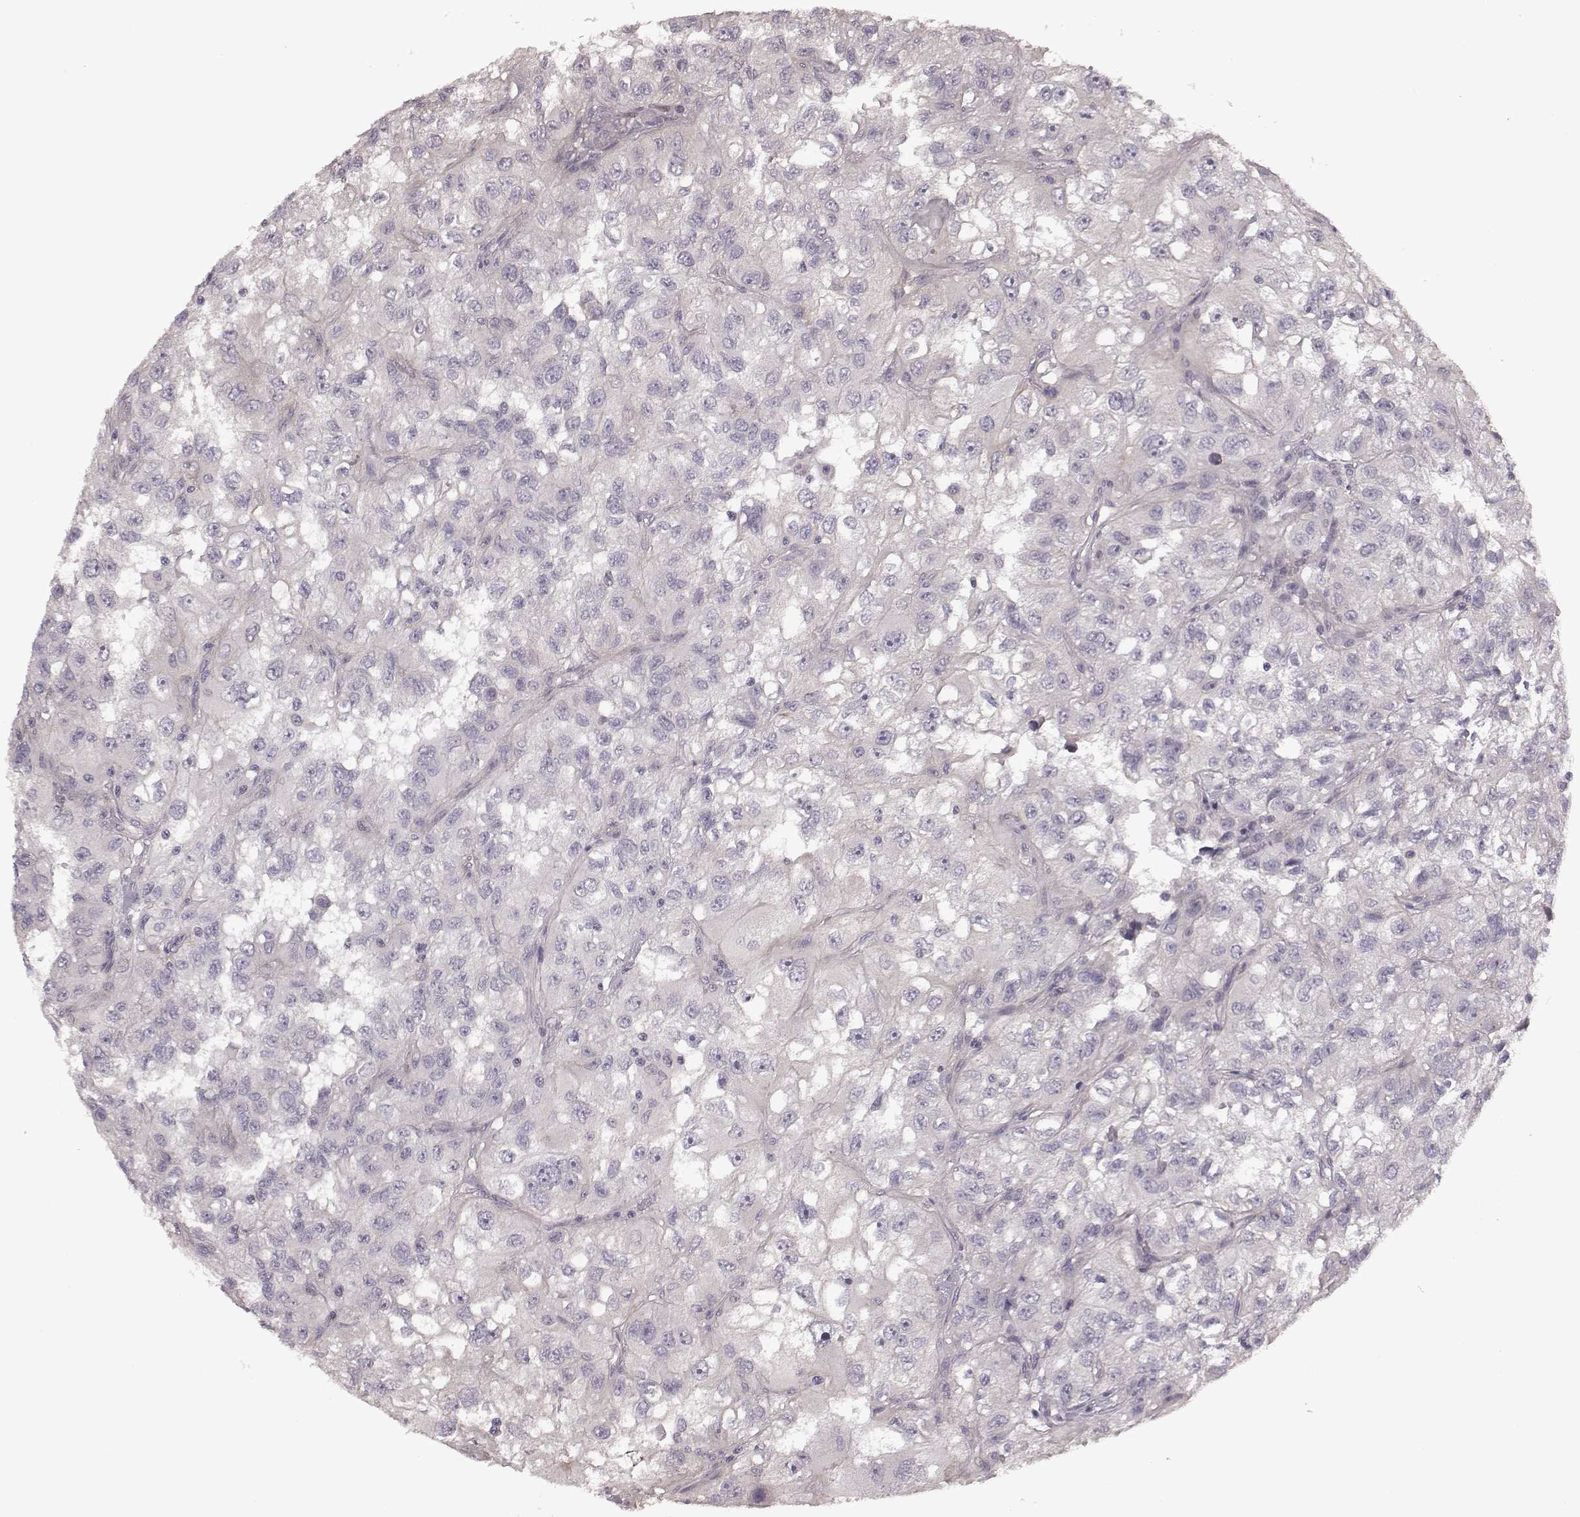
{"staining": {"intensity": "negative", "quantity": "none", "location": "none"}, "tissue": "renal cancer", "cell_type": "Tumor cells", "image_type": "cancer", "snomed": [{"axis": "morphology", "description": "Adenocarcinoma, NOS"}, {"axis": "topography", "description": "Kidney"}], "caption": "Histopathology image shows no significant protein positivity in tumor cells of renal cancer (adenocarcinoma).", "gene": "BICDL1", "patient": {"sex": "male", "age": 64}}